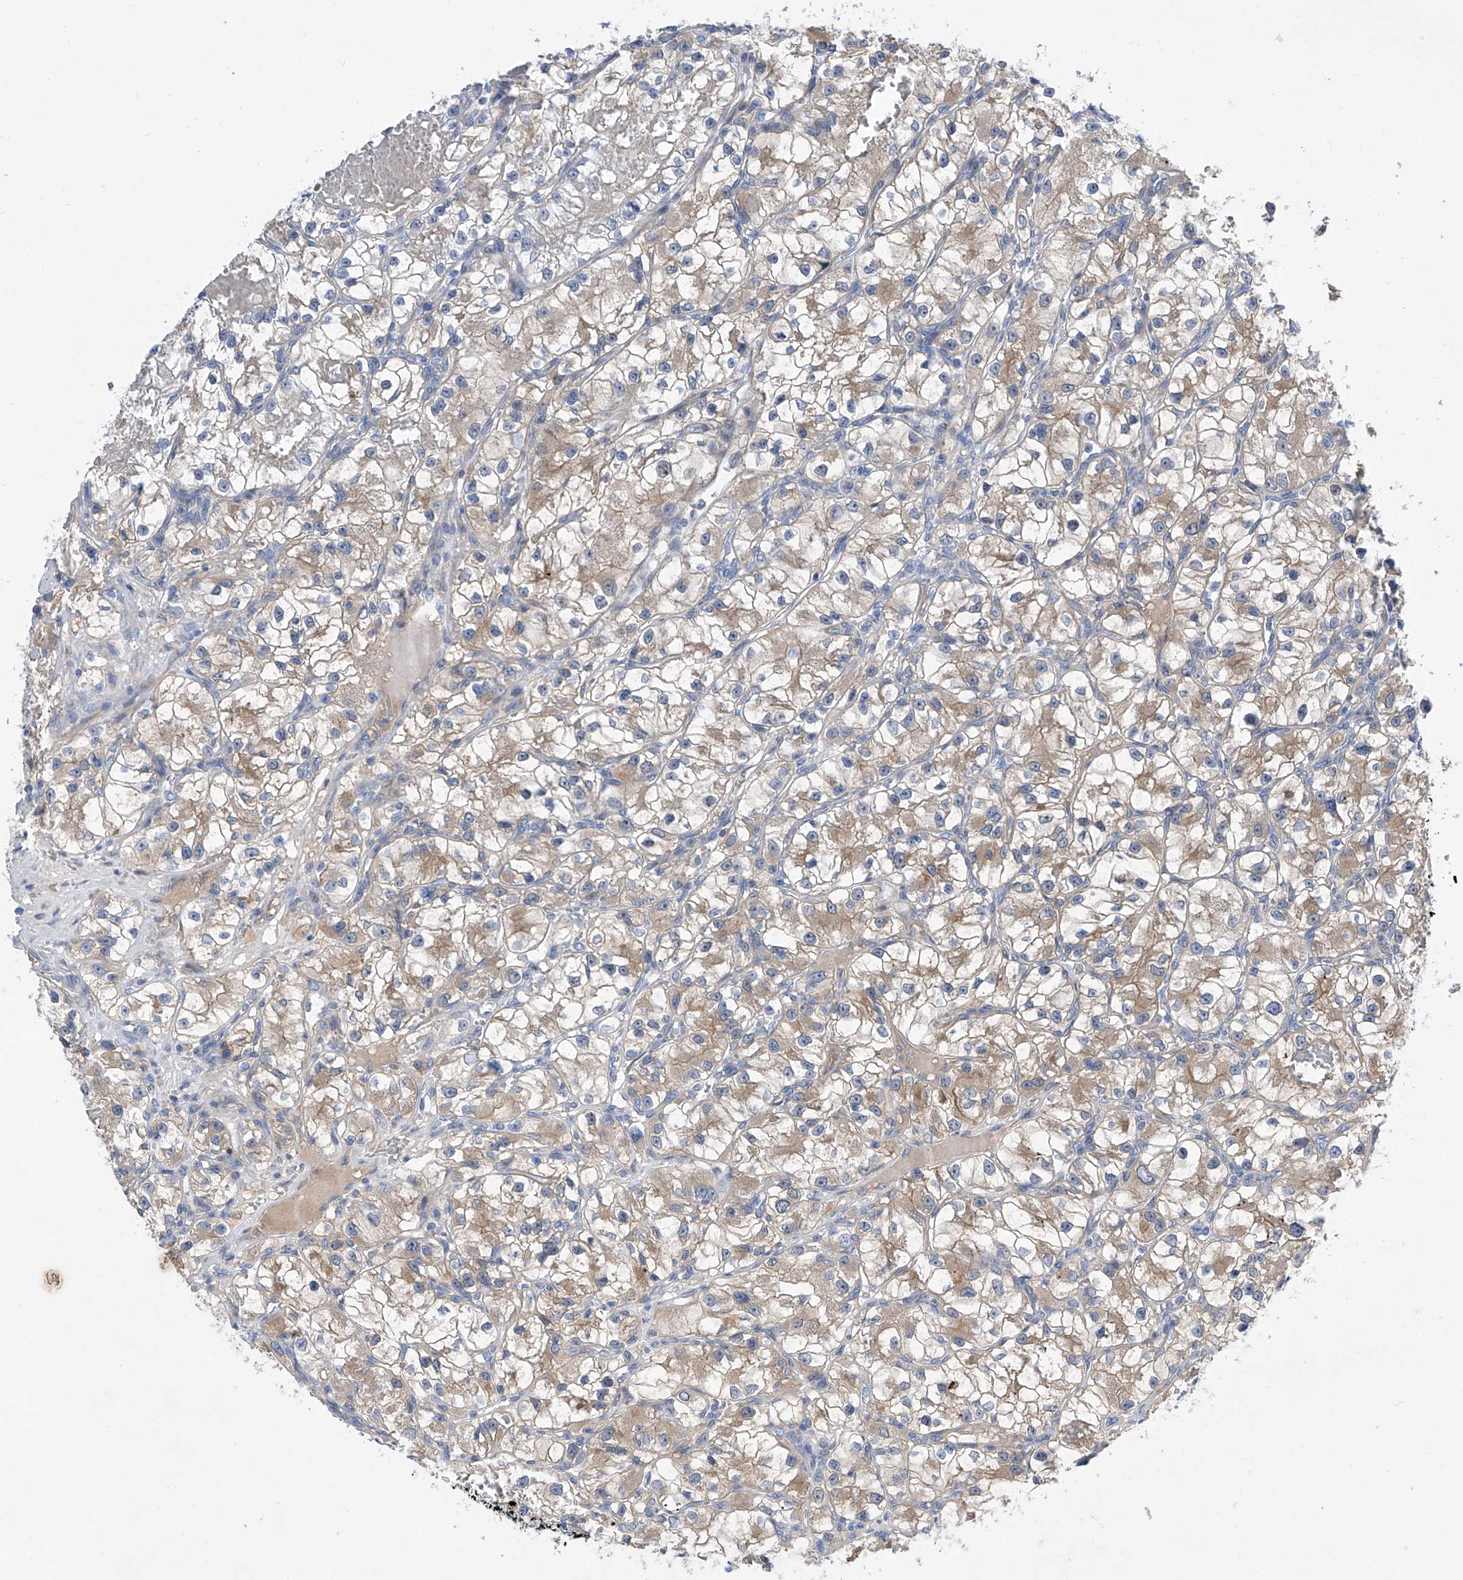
{"staining": {"intensity": "weak", "quantity": ">75%", "location": "cytoplasmic/membranous"}, "tissue": "renal cancer", "cell_type": "Tumor cells", "image_type": "cancer", "snomed": [{"axis": "morphology", "description": "Adenocarcinoma, NOS"}, {"axis": "topography", "description": "Kidney"}], "caption": "Immunohistochemical staining of renal adenocarcinoma displays low levels of weak cytoplasmic/membranous protein staining in approximately >75% of tumor cells.", "gene": "SRBD1", "patient": {"sex": "female", "age": 57}}